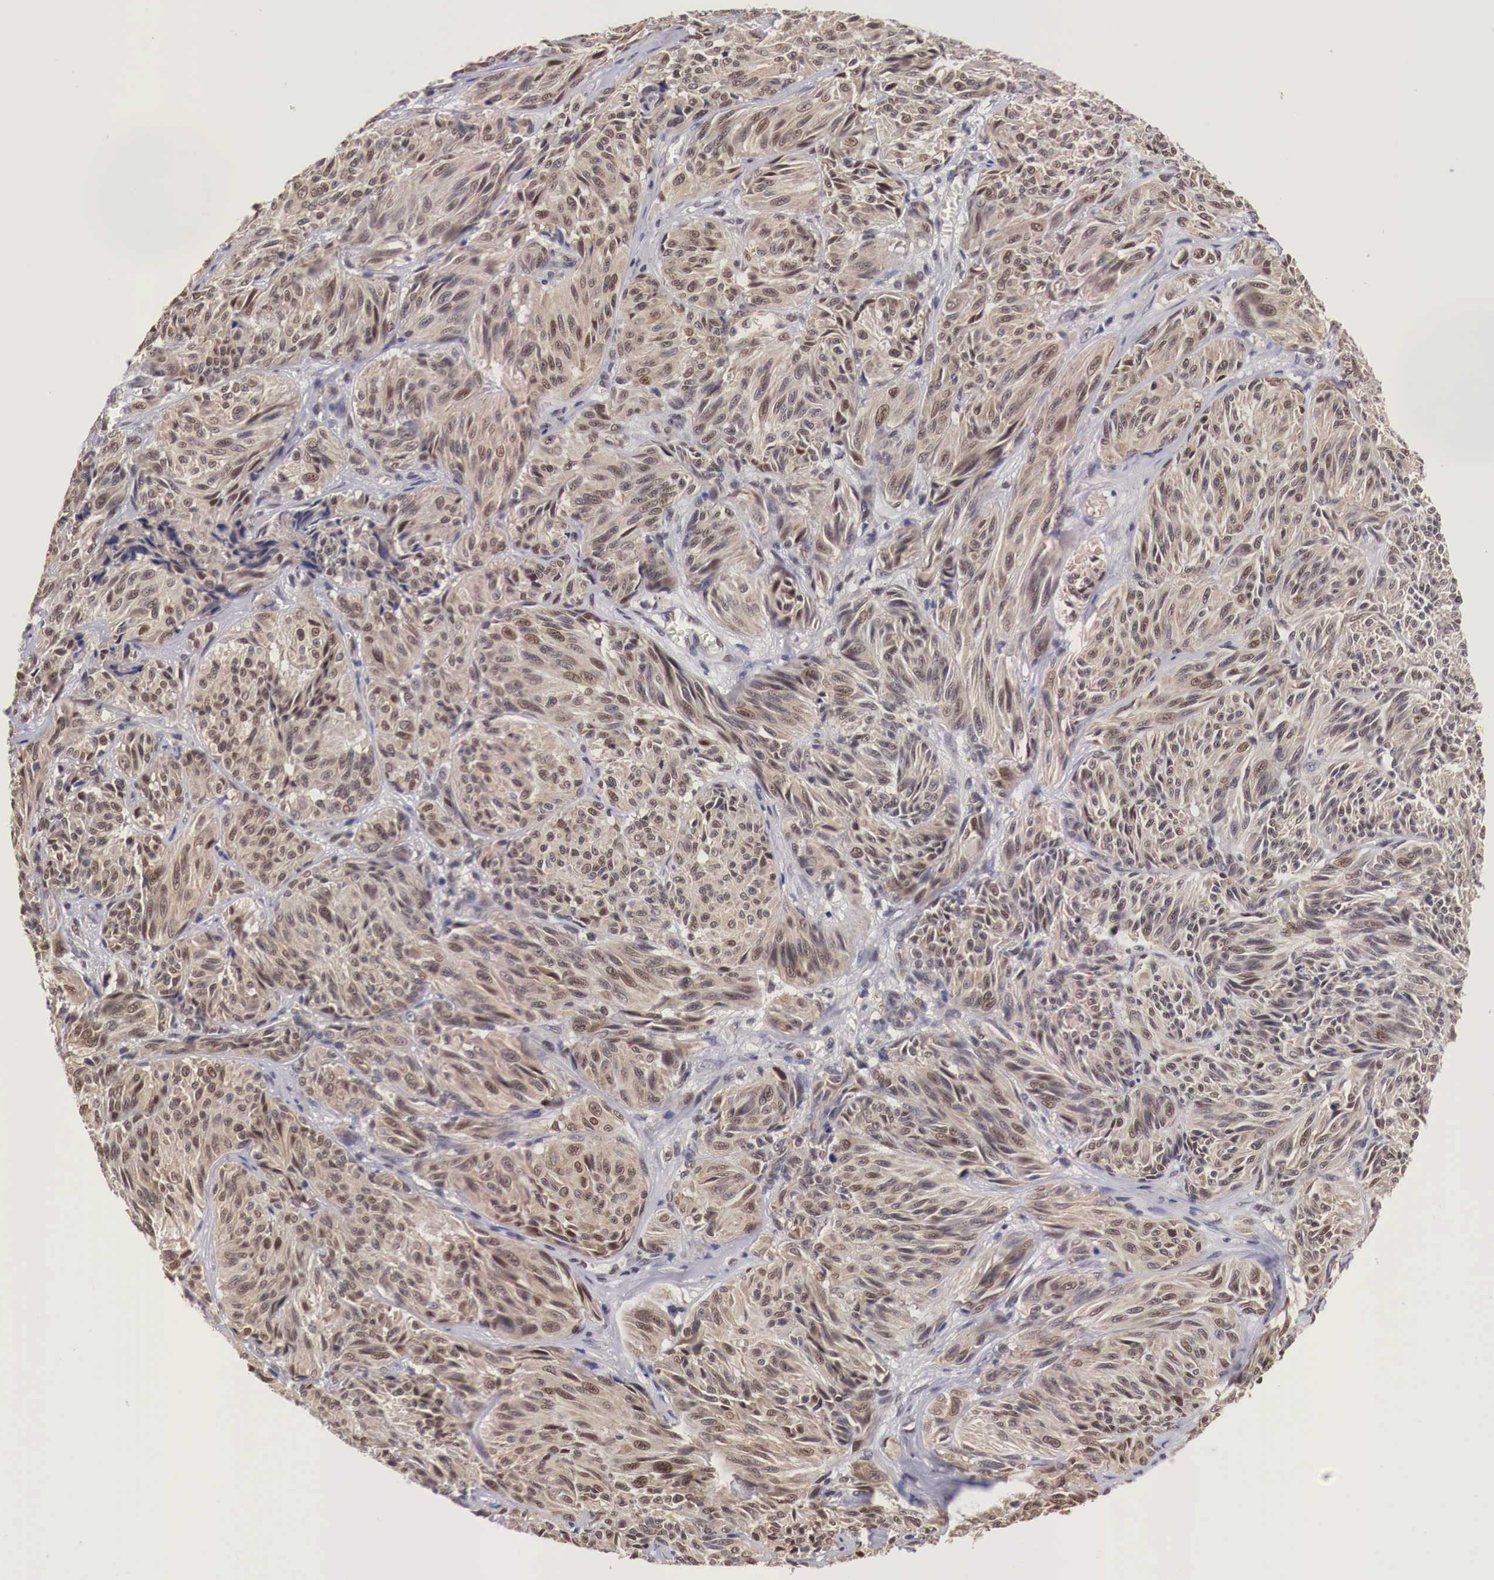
{"staining": {"intensity": "moderate", "quantity": ">75%", "location": "cytoplasmic/membranous,nuclear"}, "tissue": "melanoma", "cell_type": "Tumor cells", "image_type": "cancer", "snomed": [{"axis": "morphology", "description": "Malignant melanoma, NOS"}, {"axis": "topography", "description": "Skin"}], "caption": "Melanoma tissue shows moderate cytoplasmic/membranous and nuclear positivity in approximately >75% of tumor cells The staining was performed using DAB to visualize the protein expression in brown, while the nuclei were stained in blue with hematoxylin (Magnification: 20x).", "gene": "PABIR2", "patient": {"sex": "male", "age": 54}}